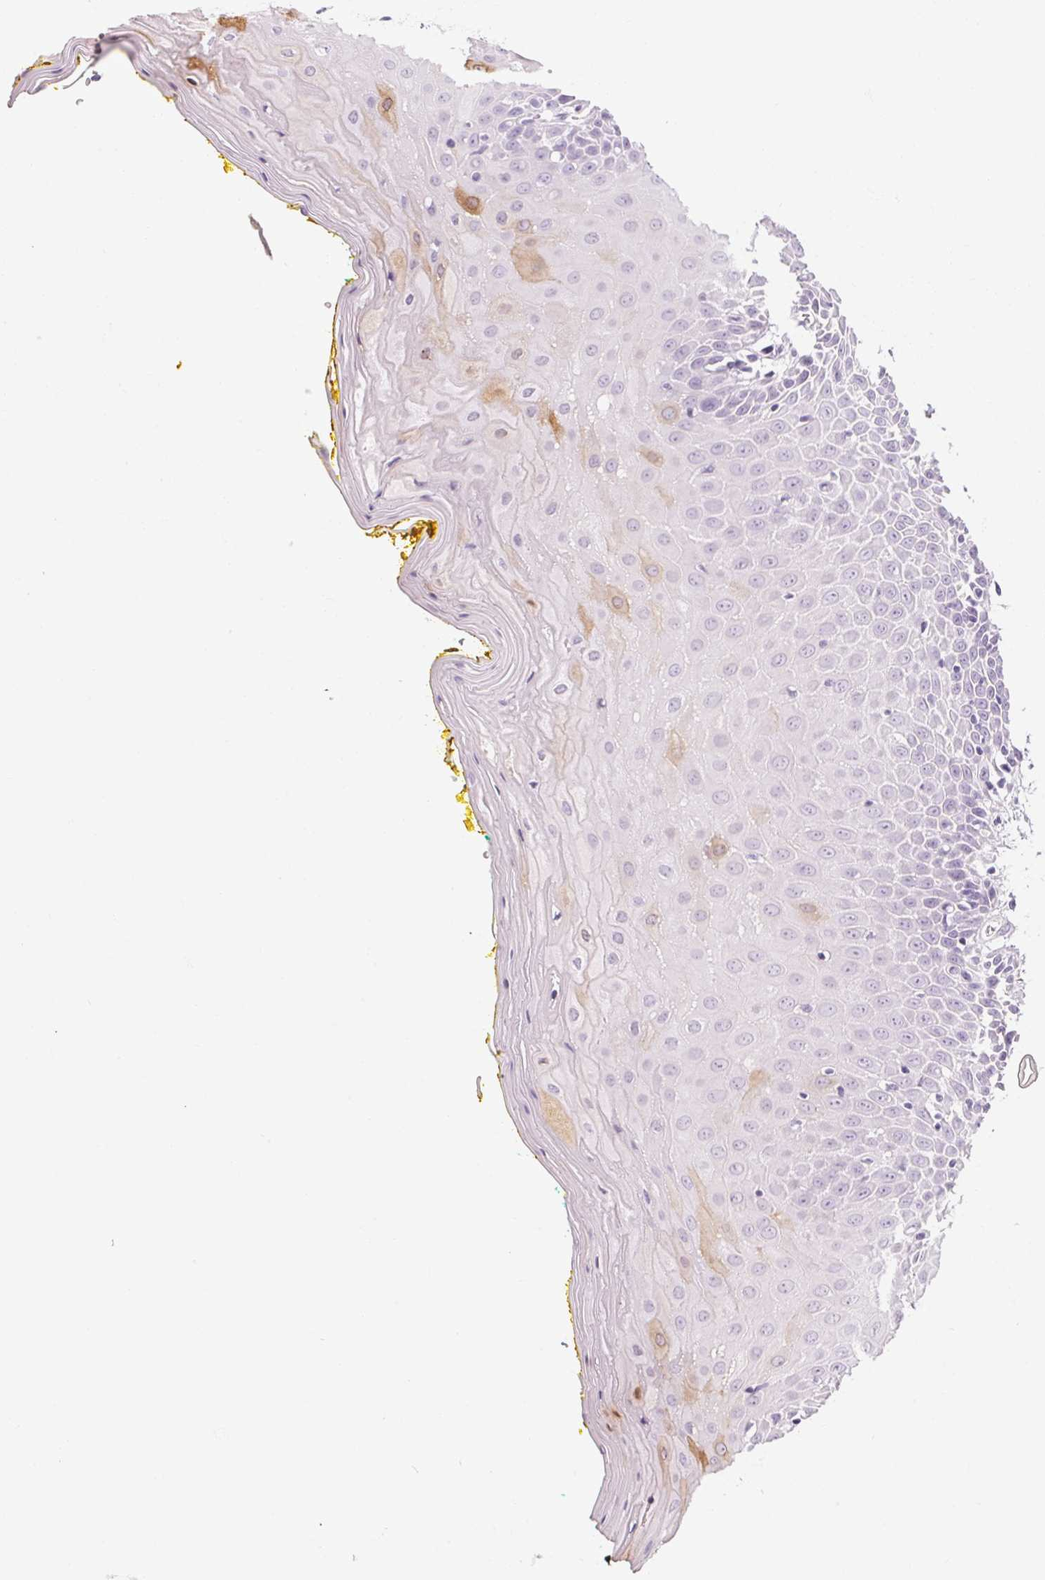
{"staining": {"intensity": "moderate", "quantity": "<25%", "location": "nuclear"}, "tissue": "oral mucosa", "cell_type": "Squamous epithelial cells", "image_type": "normal", "snomed": [{"axis": "morphology", "description": "Normal tissue, NOS"}, {"axis": "morphology", "description": "Squamous cell carcinoma, NOS"}, {"axis": "topography", "description": "Oral tissue"}, {"axis": "topography", "description": "Head-Neck"}], "caption": "Squamous epithelial cells display low levels of moderate nuclear positivity in about <25% of cells in benign human oral mucosa. The staining is performed using DAB brown chromogen to label protein expression. The nuclei are counter-stained blue using hematoxylin.", "gene": "RPTN", "patient": {"sex": "female", "age": 70}}